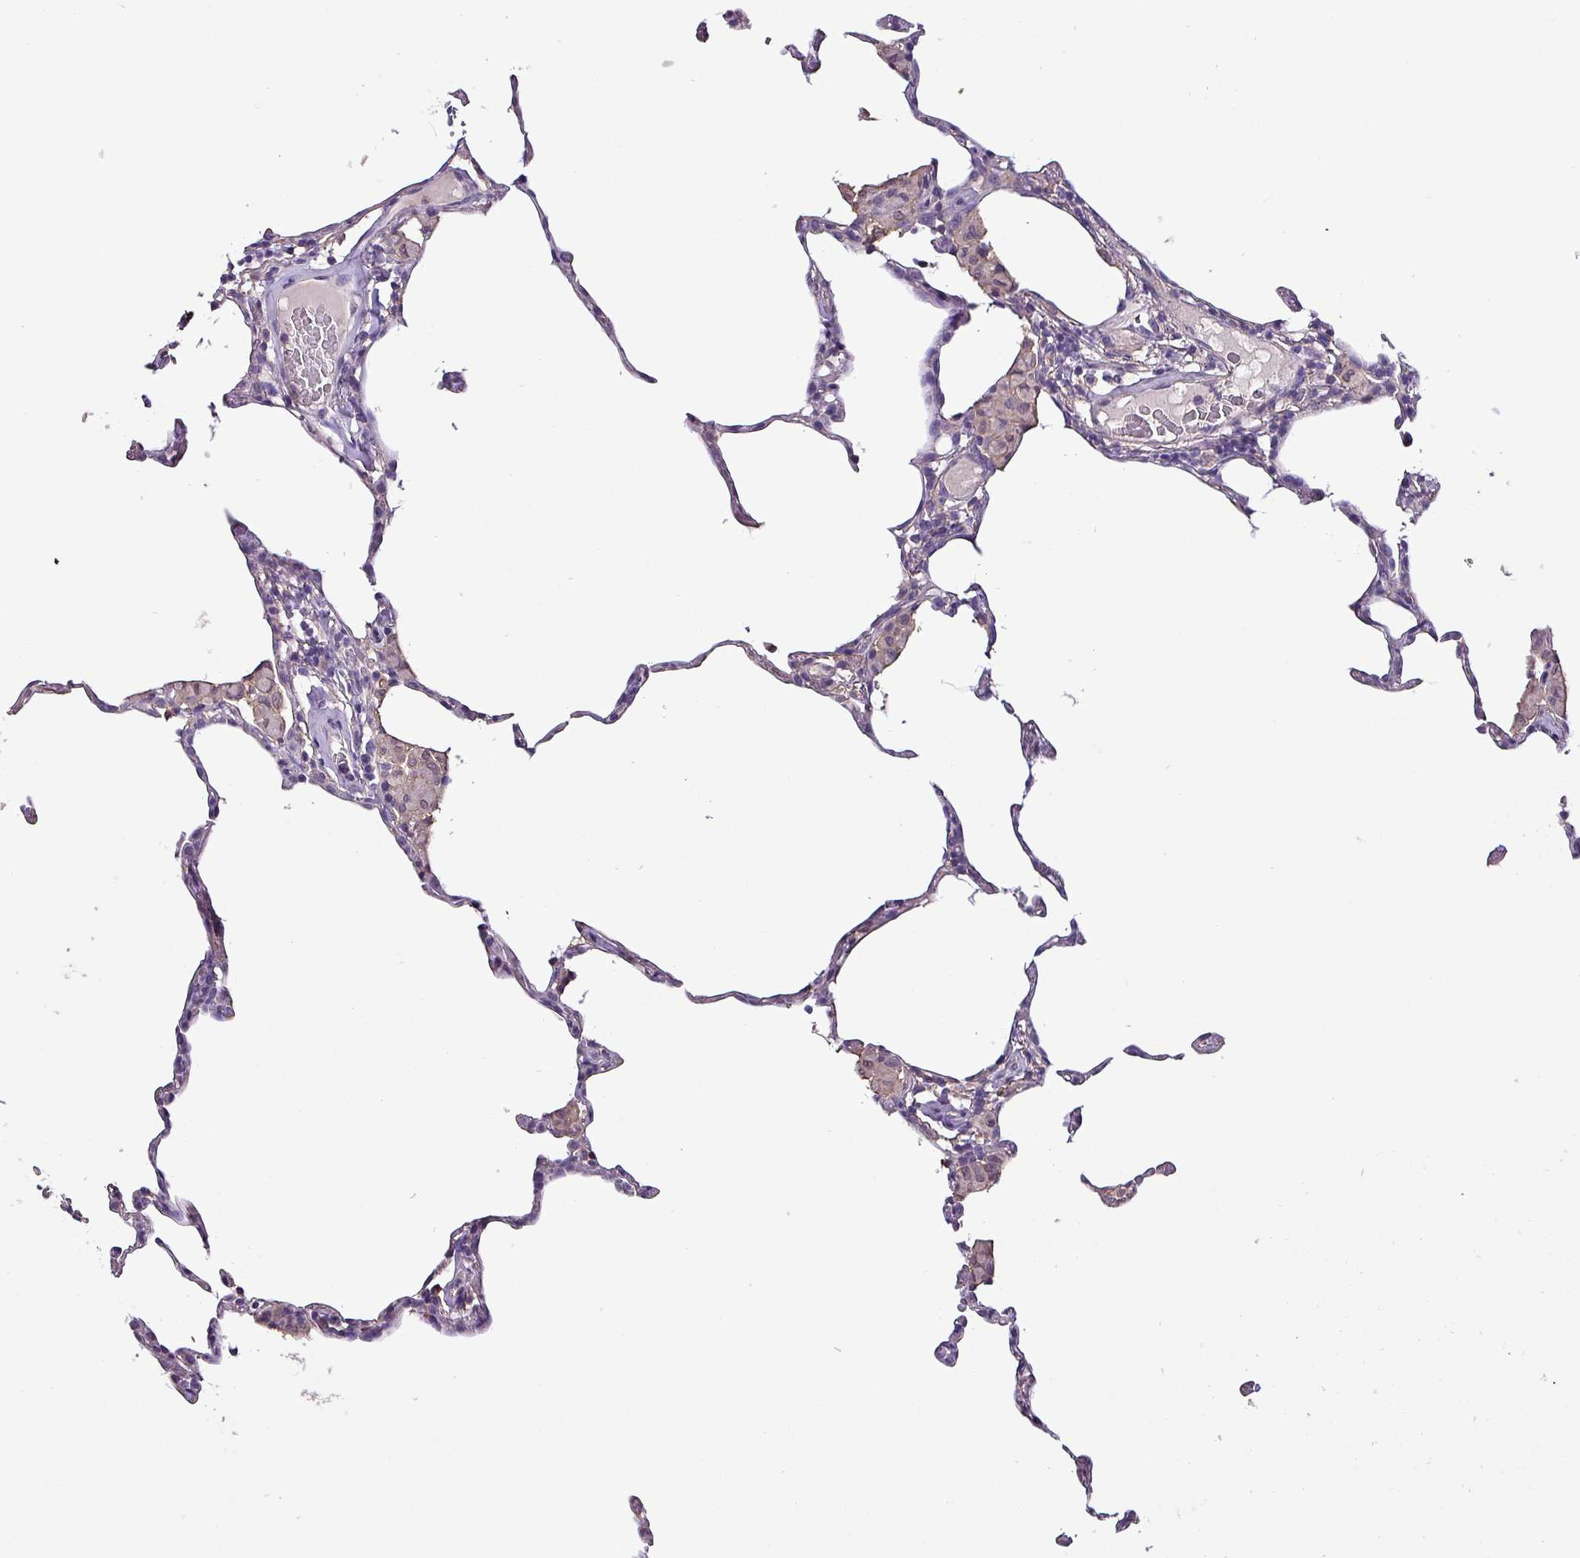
{"staining": {"intensity": "negative", "quantity": "none", "location": "none"}, "tissue": "lung", "cell_type": "Alveolar cells", "image_type": "normal", "snomed": [{"axis": "morphology", "description": "Normal tissue, NOS"}, {"axis": "topography", "description": "Lung"}], "caption": "Immunohistochemical staining of benign lung shows no significant staining in alveolar cells.", "gene": "HTRA4", "patient": {"sex": "female", "age": 57}}